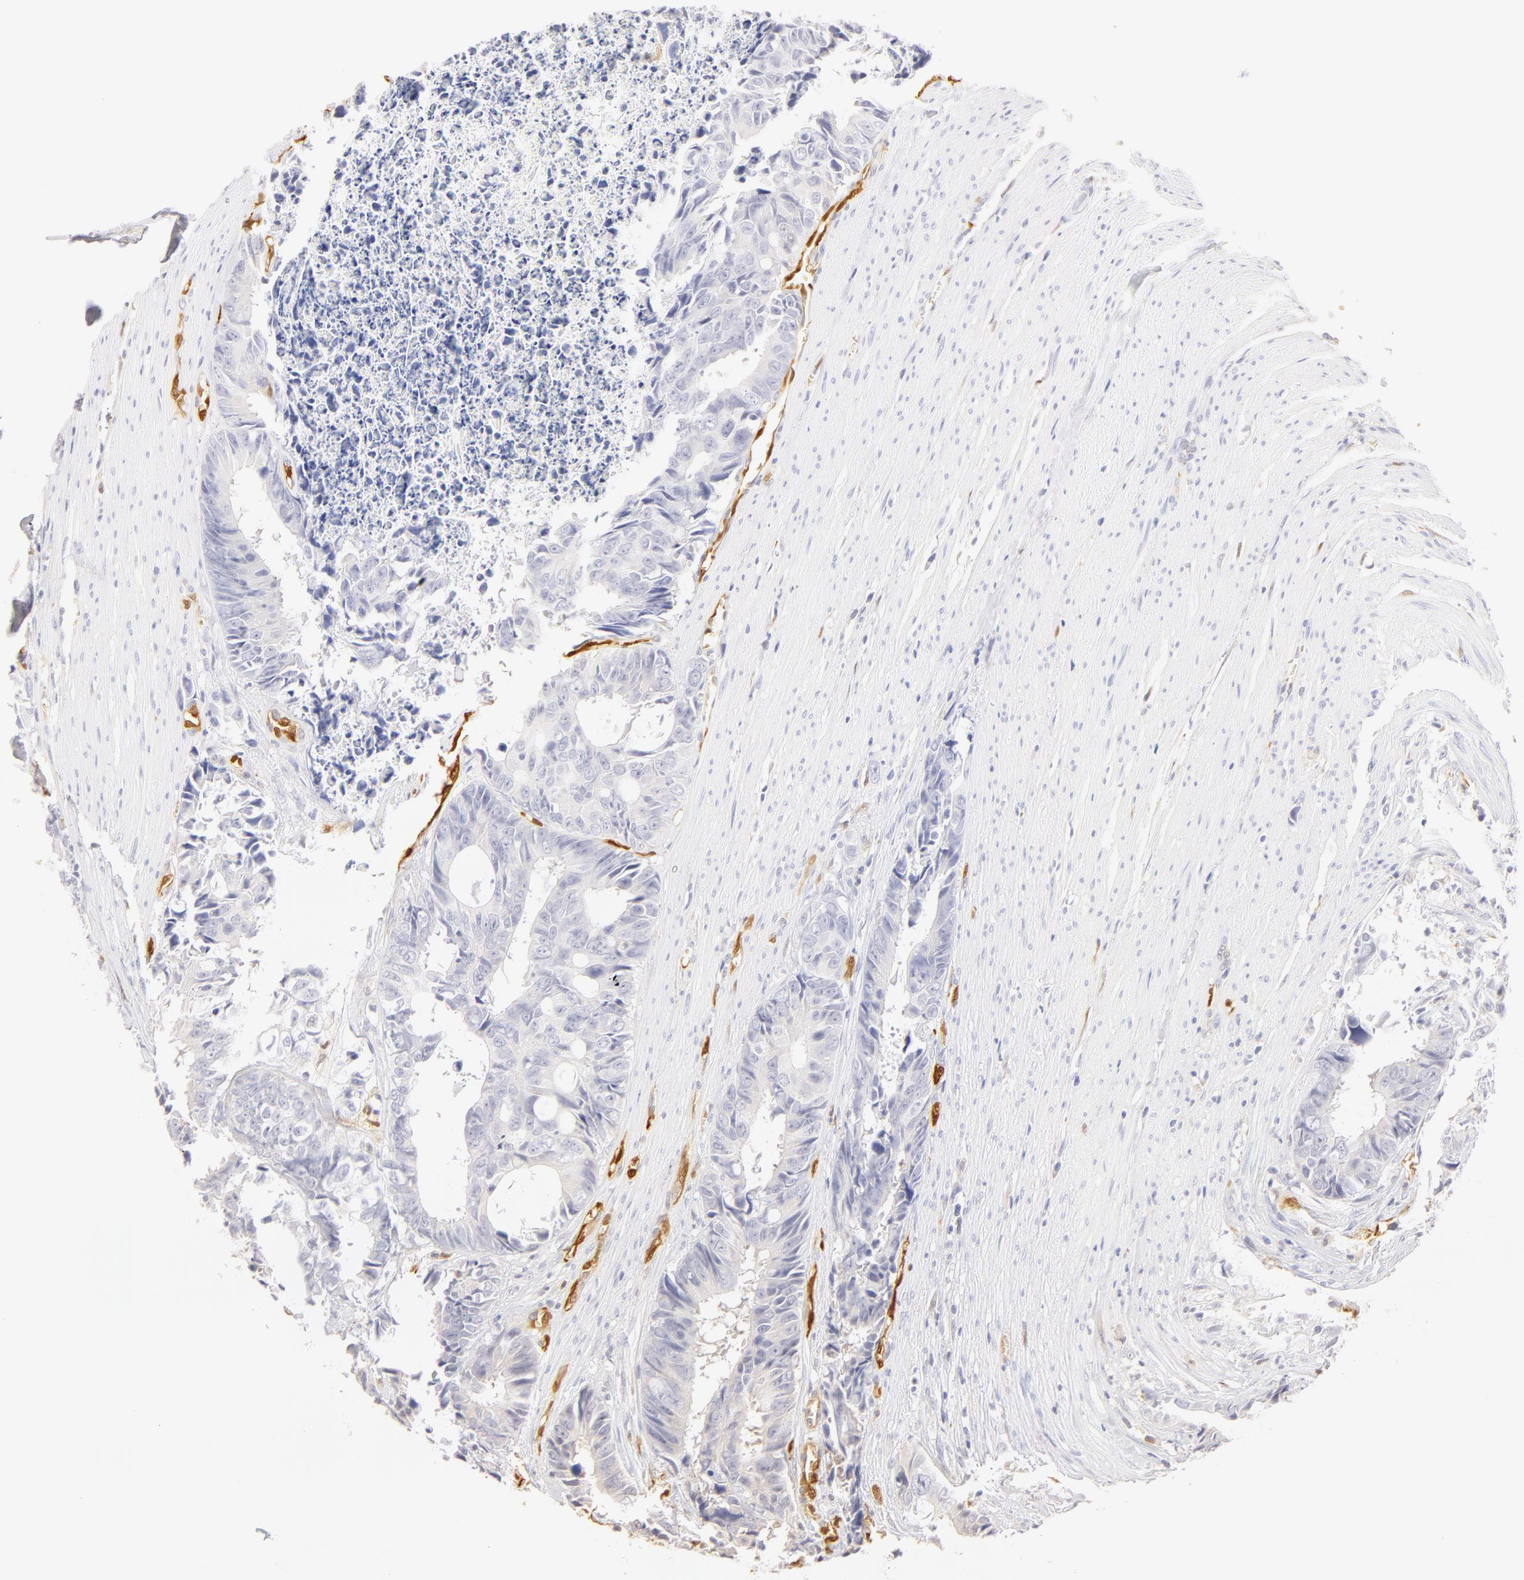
{"staining": {"intensity": "negative", "quantity": "none", "location": "none"}, "tissue": "colorectal cancer", "cell_type": "Tumor cells", "image_type": "cancer", "snomed": [{"axis": "morphology", "description": "Adenocarcinoma, NOS"}, {"axis": "topography", "description": "Rectum"}], "caption": "Image shows no significant protein positivity in tumor cells of colorectal cancer (adenocarcinoma).", "gene": "CA2", "patient": {"sex": "female", "age": 98}}